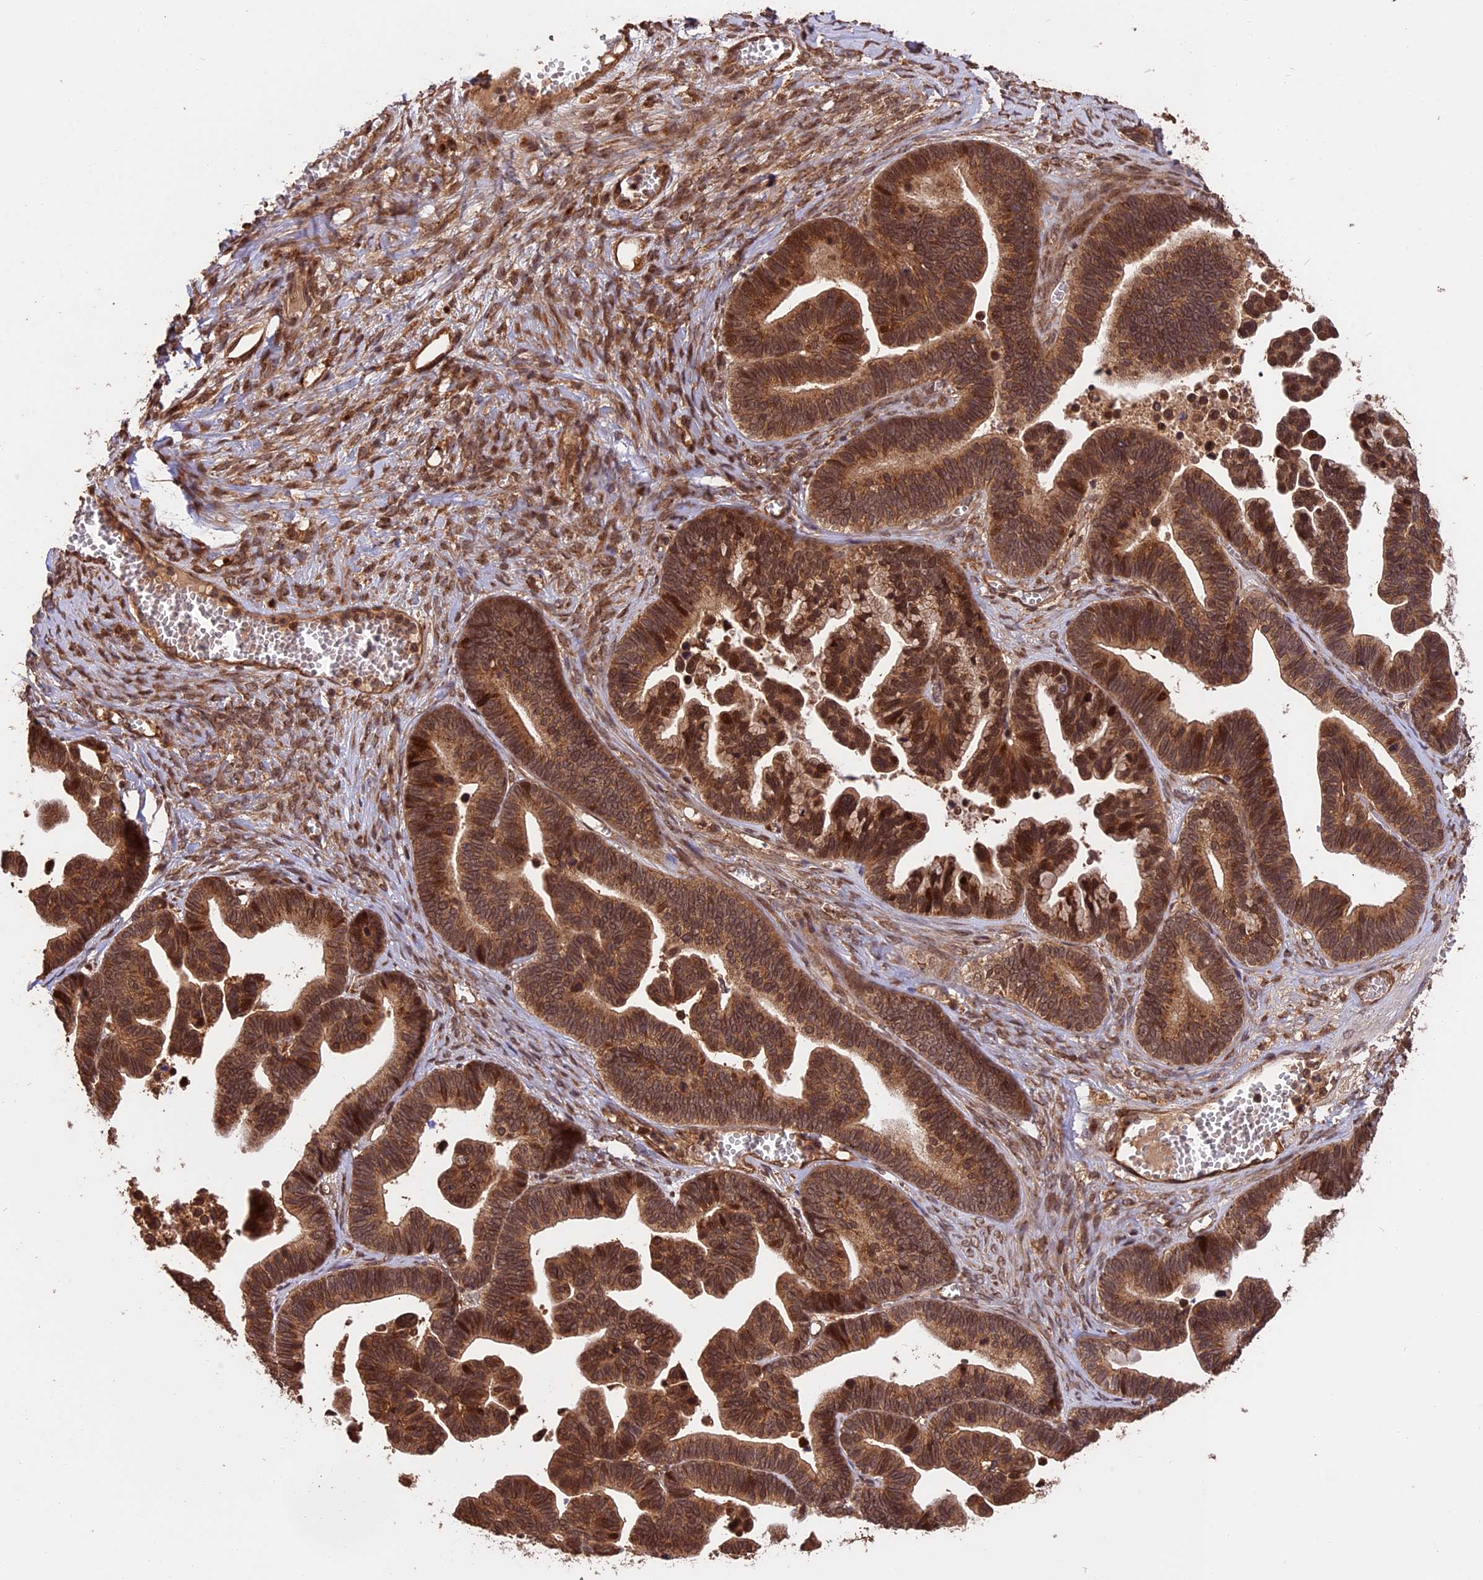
{"staining": {"intensity": "strong", "quantity": ">75%", "location": "cytoplasmic/membranous,nuclear"}, "tissue": "ovarian cancer", "cell_type": "Tumor cells", "image_type": "cancer", "snomed": [{"axis": "morphology", "description": "Cystadenocarcinoma, serous, NOS"}, {"axis": "topography", "description": "Ovary"}], "caption": "Tumor cells exhibit high levels of strong cytoplasmic/membranous and nuclear staining in about >75% of cells in ovarian cancer (serous cystadenocarcinoma).", "gene": "ESCO1", "patient": {"sex": "female", "age": 56}}